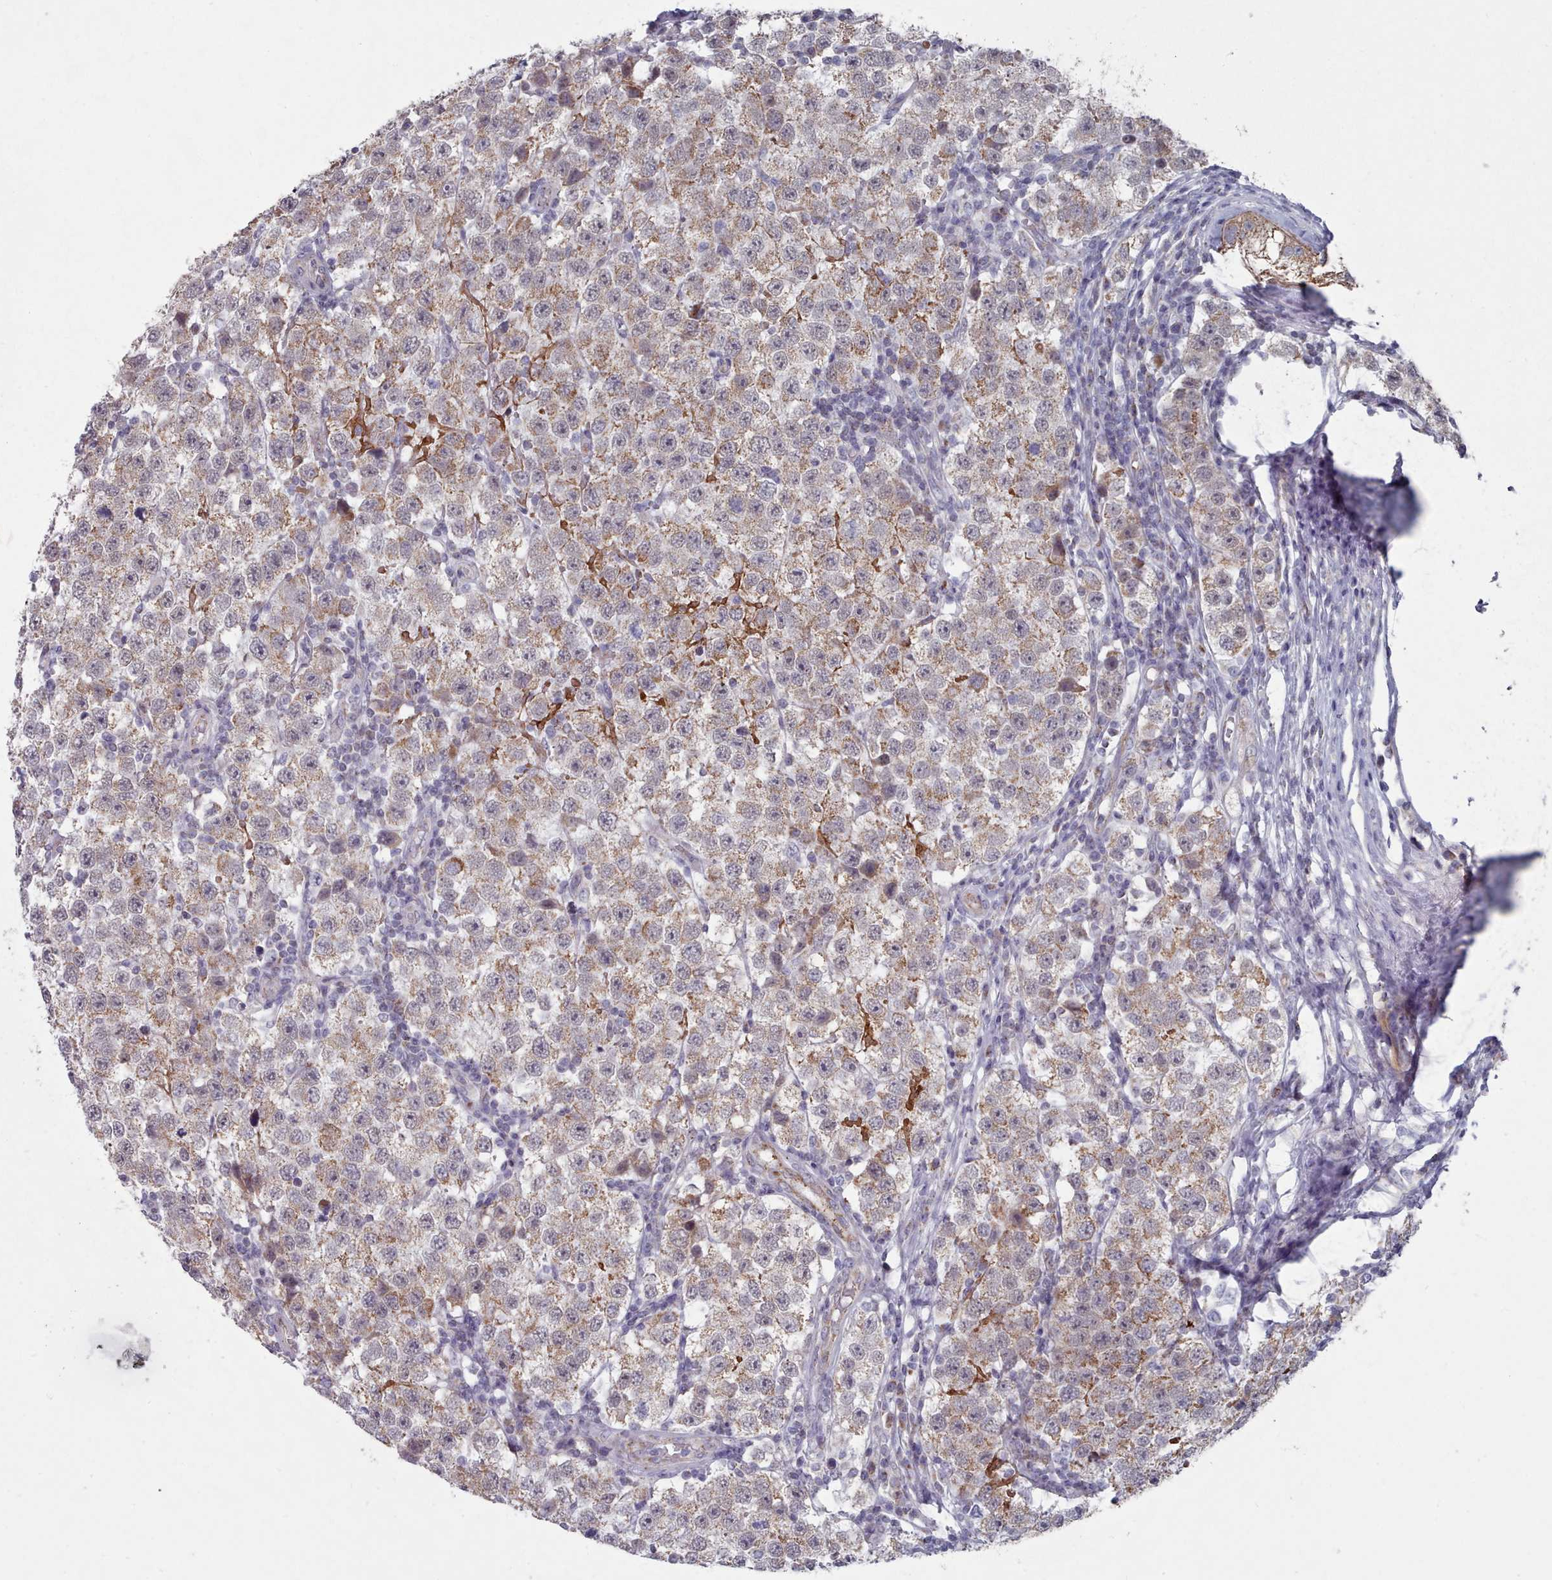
{"staining": {"intensity": "weak", "quantity": ">75%", "location": "cytoplasmic/membranous"}, "tissue": "testis cancer", "cell_type": "Tumor cells", "image_type": "cancer", "snomed": [{"axis": "morphology", "description": "Seminoma, NOS"}, {"axis": "topography", "description": "Testis"}], "caption": "Brown immunohistochemical staining in human seminoma (testis) exhibits weak cytoplasmic/membranous staining in approximately >75% of tumor cells. The protein of interest is shown in brown color, while the nuclei are stained blue.", "gene": "TRARG1", "patient": {"sex": "male", "age": 34}}